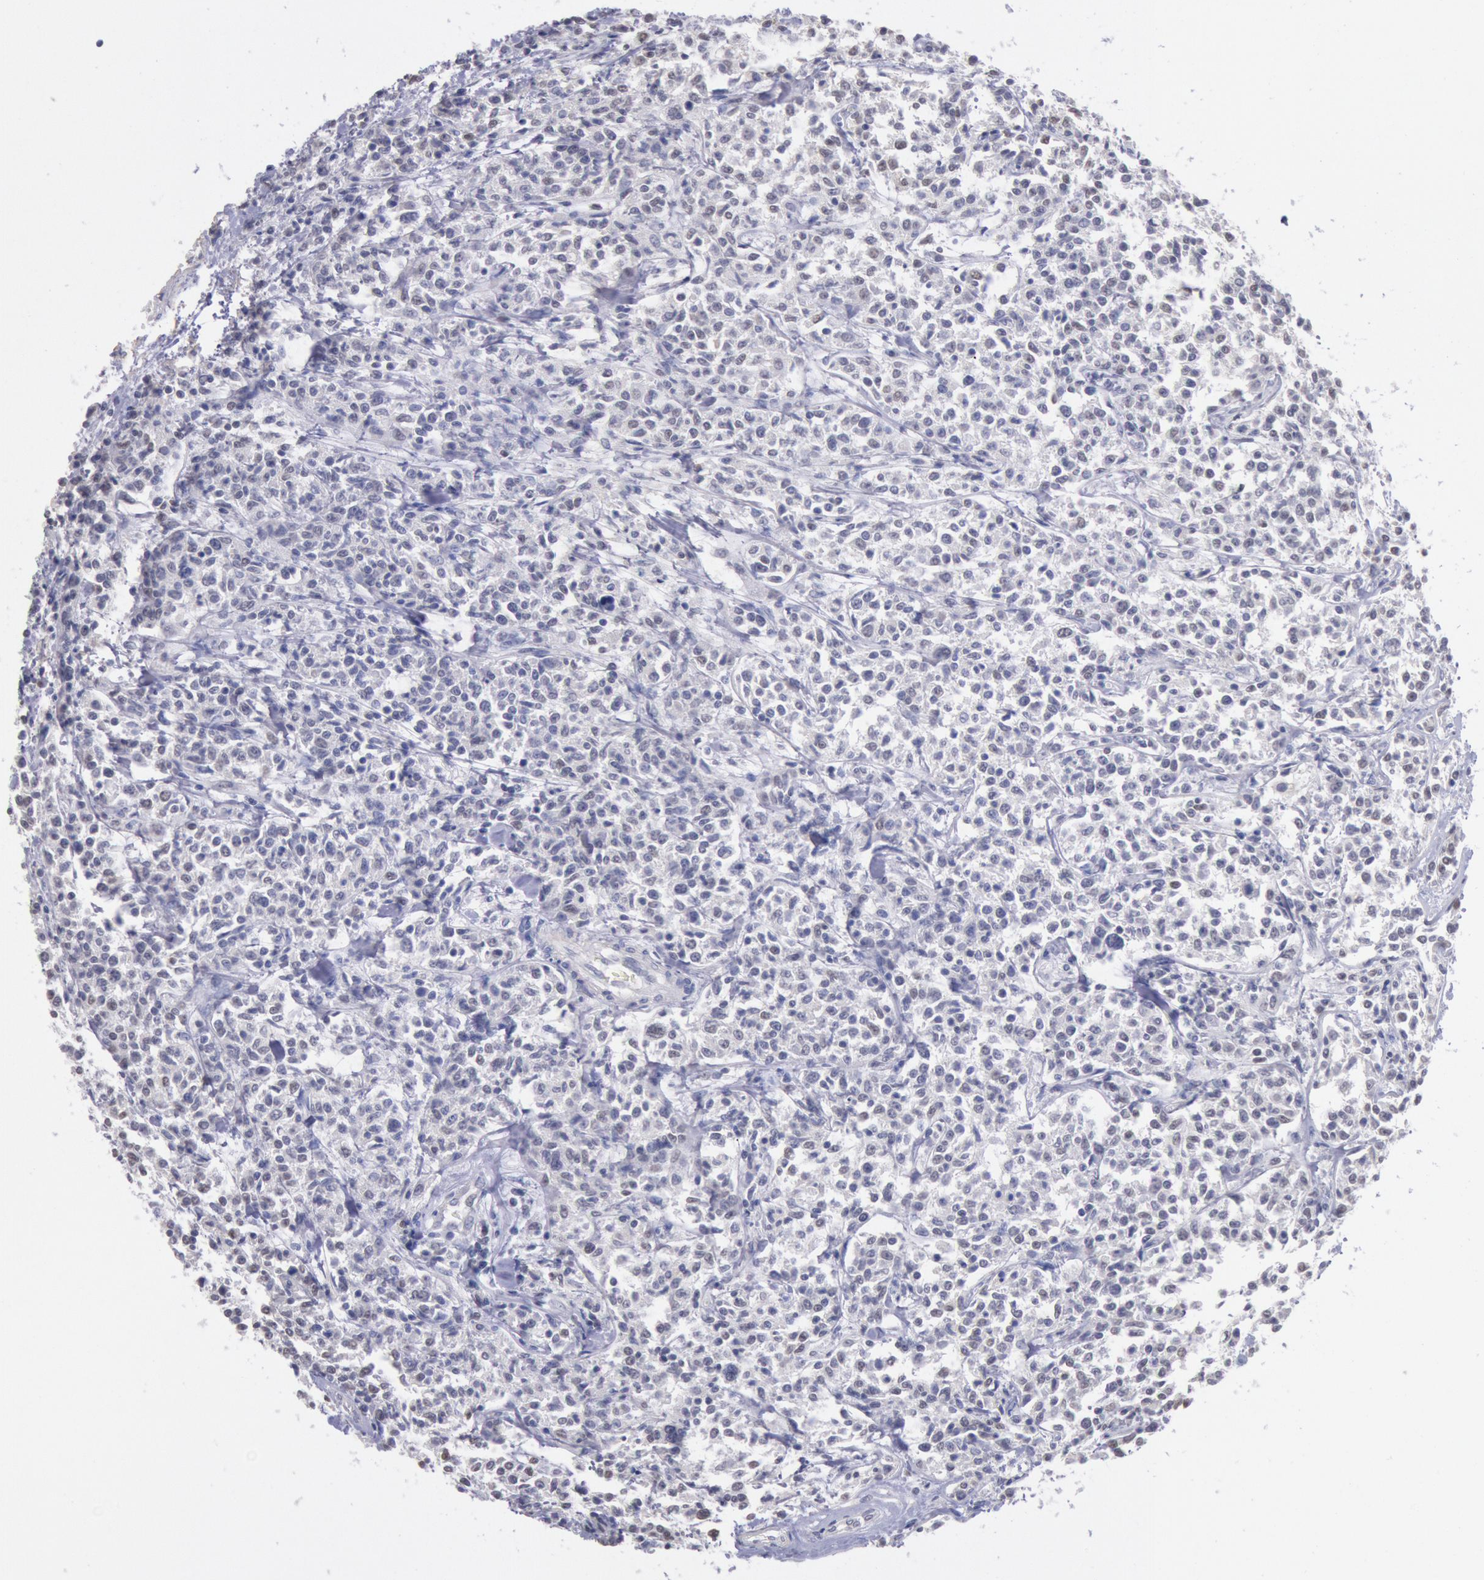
{"staining": {"intensity": "negative", "quantity": "none", "location": "none"}, "tissue": "lymphoma", "cell_type": "Tumor cells", "image_type": "cancer", "snomed": [{"axis": "morphology", "description": "Malignant lymphoma, non-Hodgkin's type, Low grade"}, {"axis": "topography", "description": "Small intestine"}], "caption": "IHC of human lymphoma exhibits no staining in tumor cells.", "gene": "MYH7", "patient": {"sex": "female", "age": 59}}